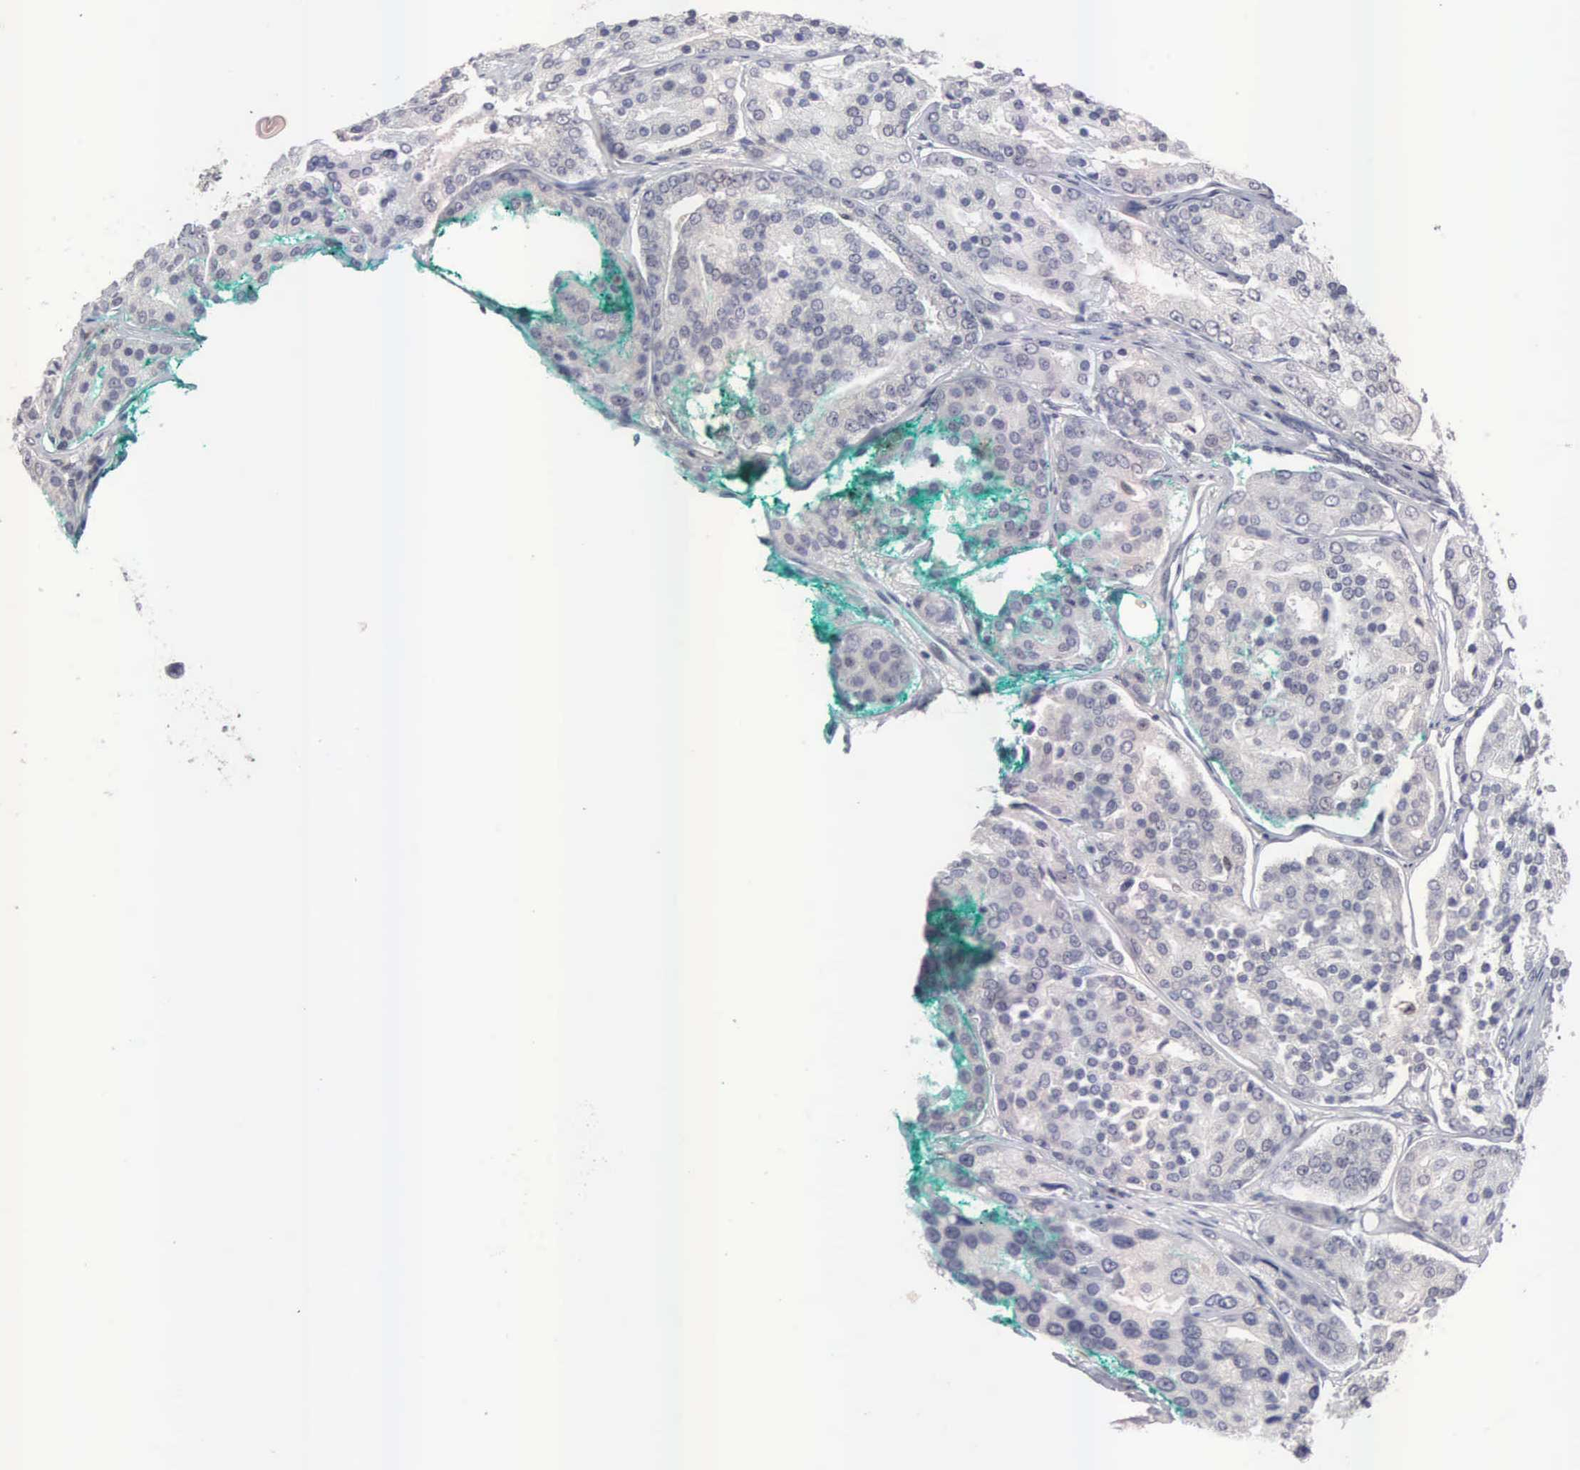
{"staining": {"intensity": "negative", "quantity": "none", "location": "none"}, "tissue": "prostate cancer", "cell_type": "Tumor cells", "image_type": "cancer", "snomed": [{"axis": "morphology", "description": "Adenocarcinoma, High grade"}, {"axis": "topography", "description": "Prostate"}], "caption": "Tumor cells show no significant staining in prostate cancer. (DAB immunohistochemistry with hematoxylin counter stain).", "gene": "ACOT4", "patient": {"sex": "male", "age": 64}}